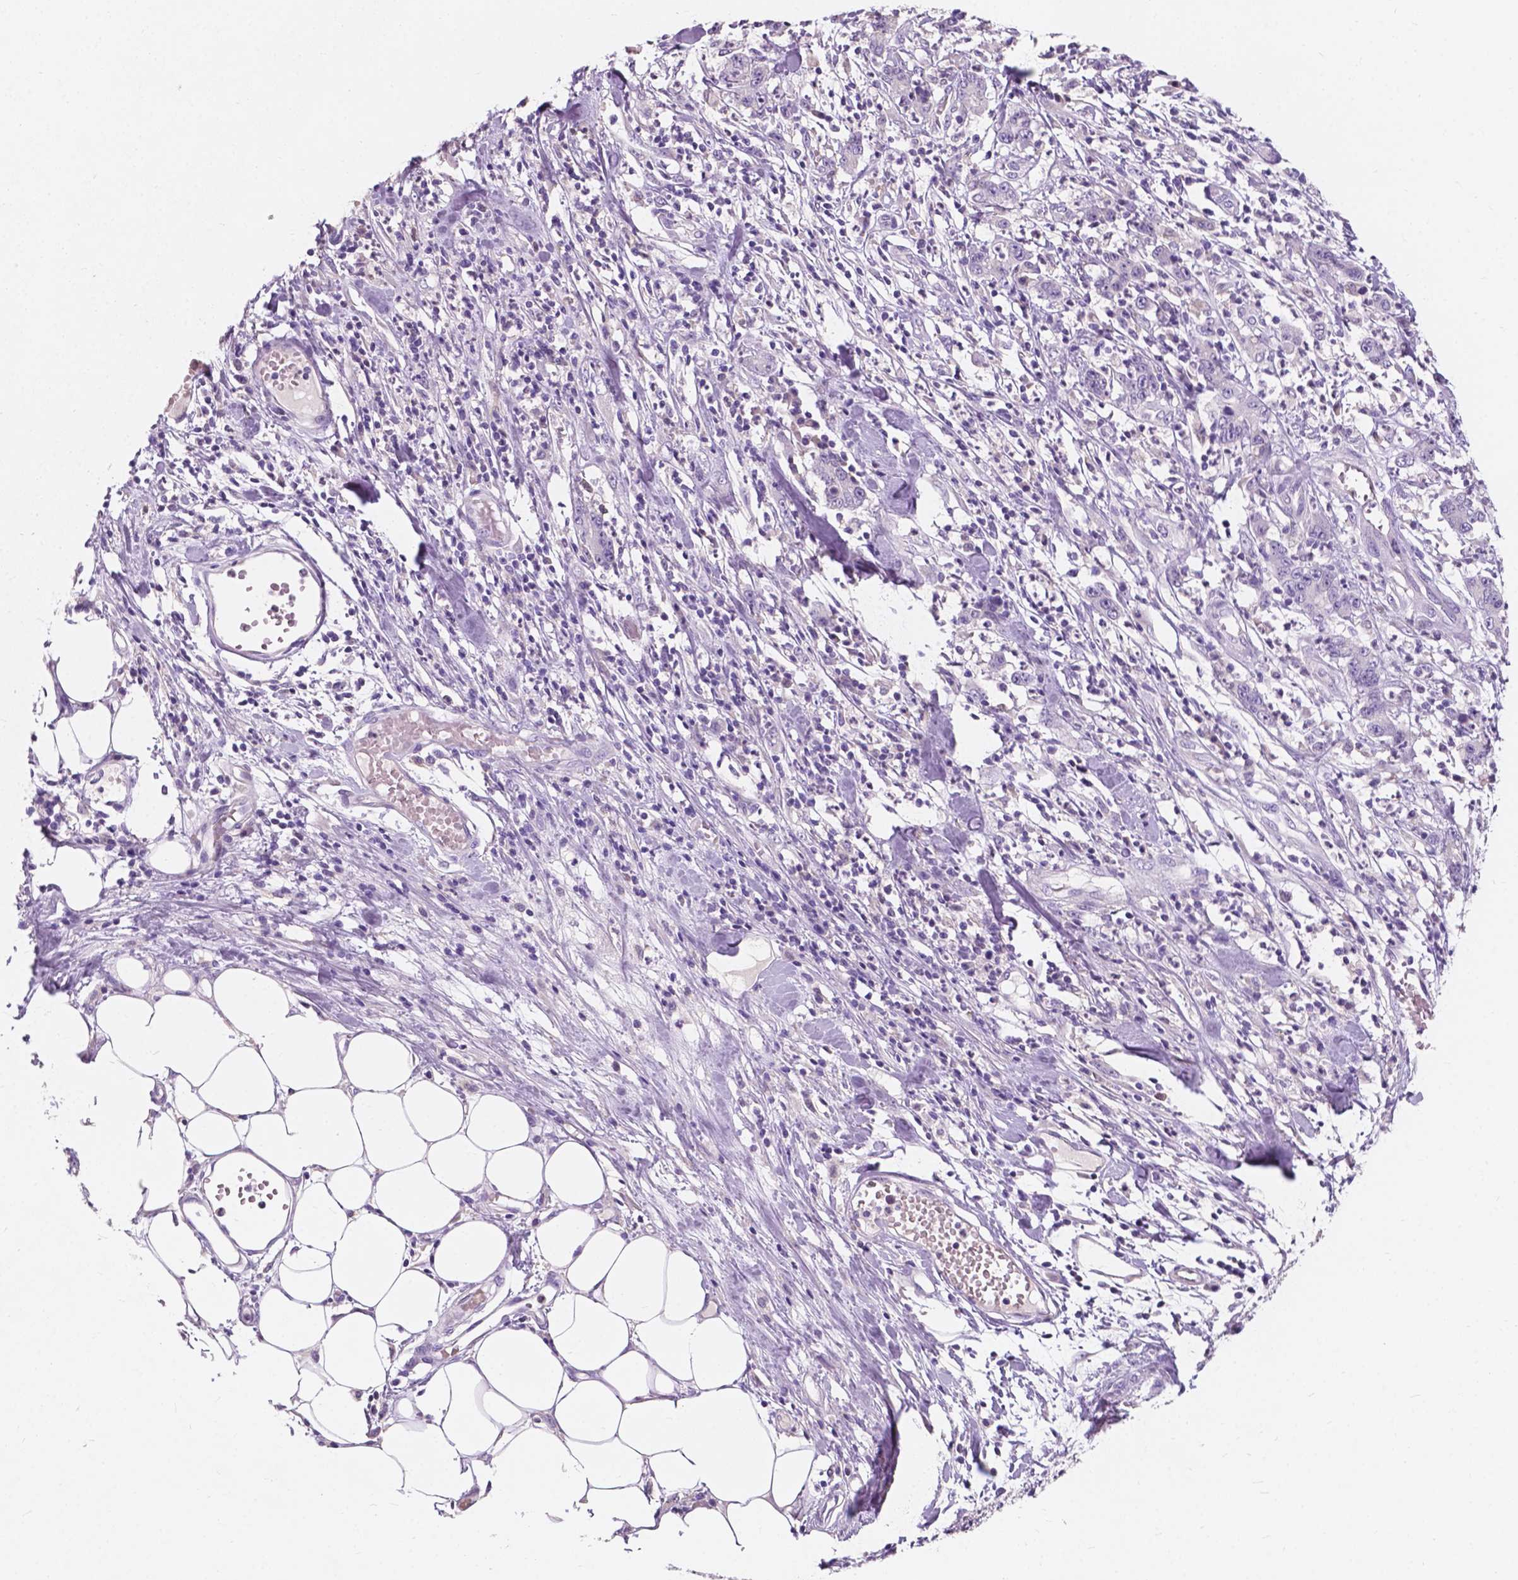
{"staining": {"intensity": "negative", "quantity": "none", "location": "none"}, "tissue": "stomach cancer", "cell_type": "Tumor cells", "image_type": "cancer", "snomed": [{"axis": "morphology", "description": "Adenocarcinoma, NOS"}, {"axis": "topography", "description": "Stomach, upper"}], "caption": "Immunohistochemical staining of stomach cancer displays no significant positivity in tumor cells. The staining is performed using DAB brown chromogen with nuclei counter-stained in using hematoxylin.", "gene": "IREB2", "patient": {"sex": "male", "age": 68}}